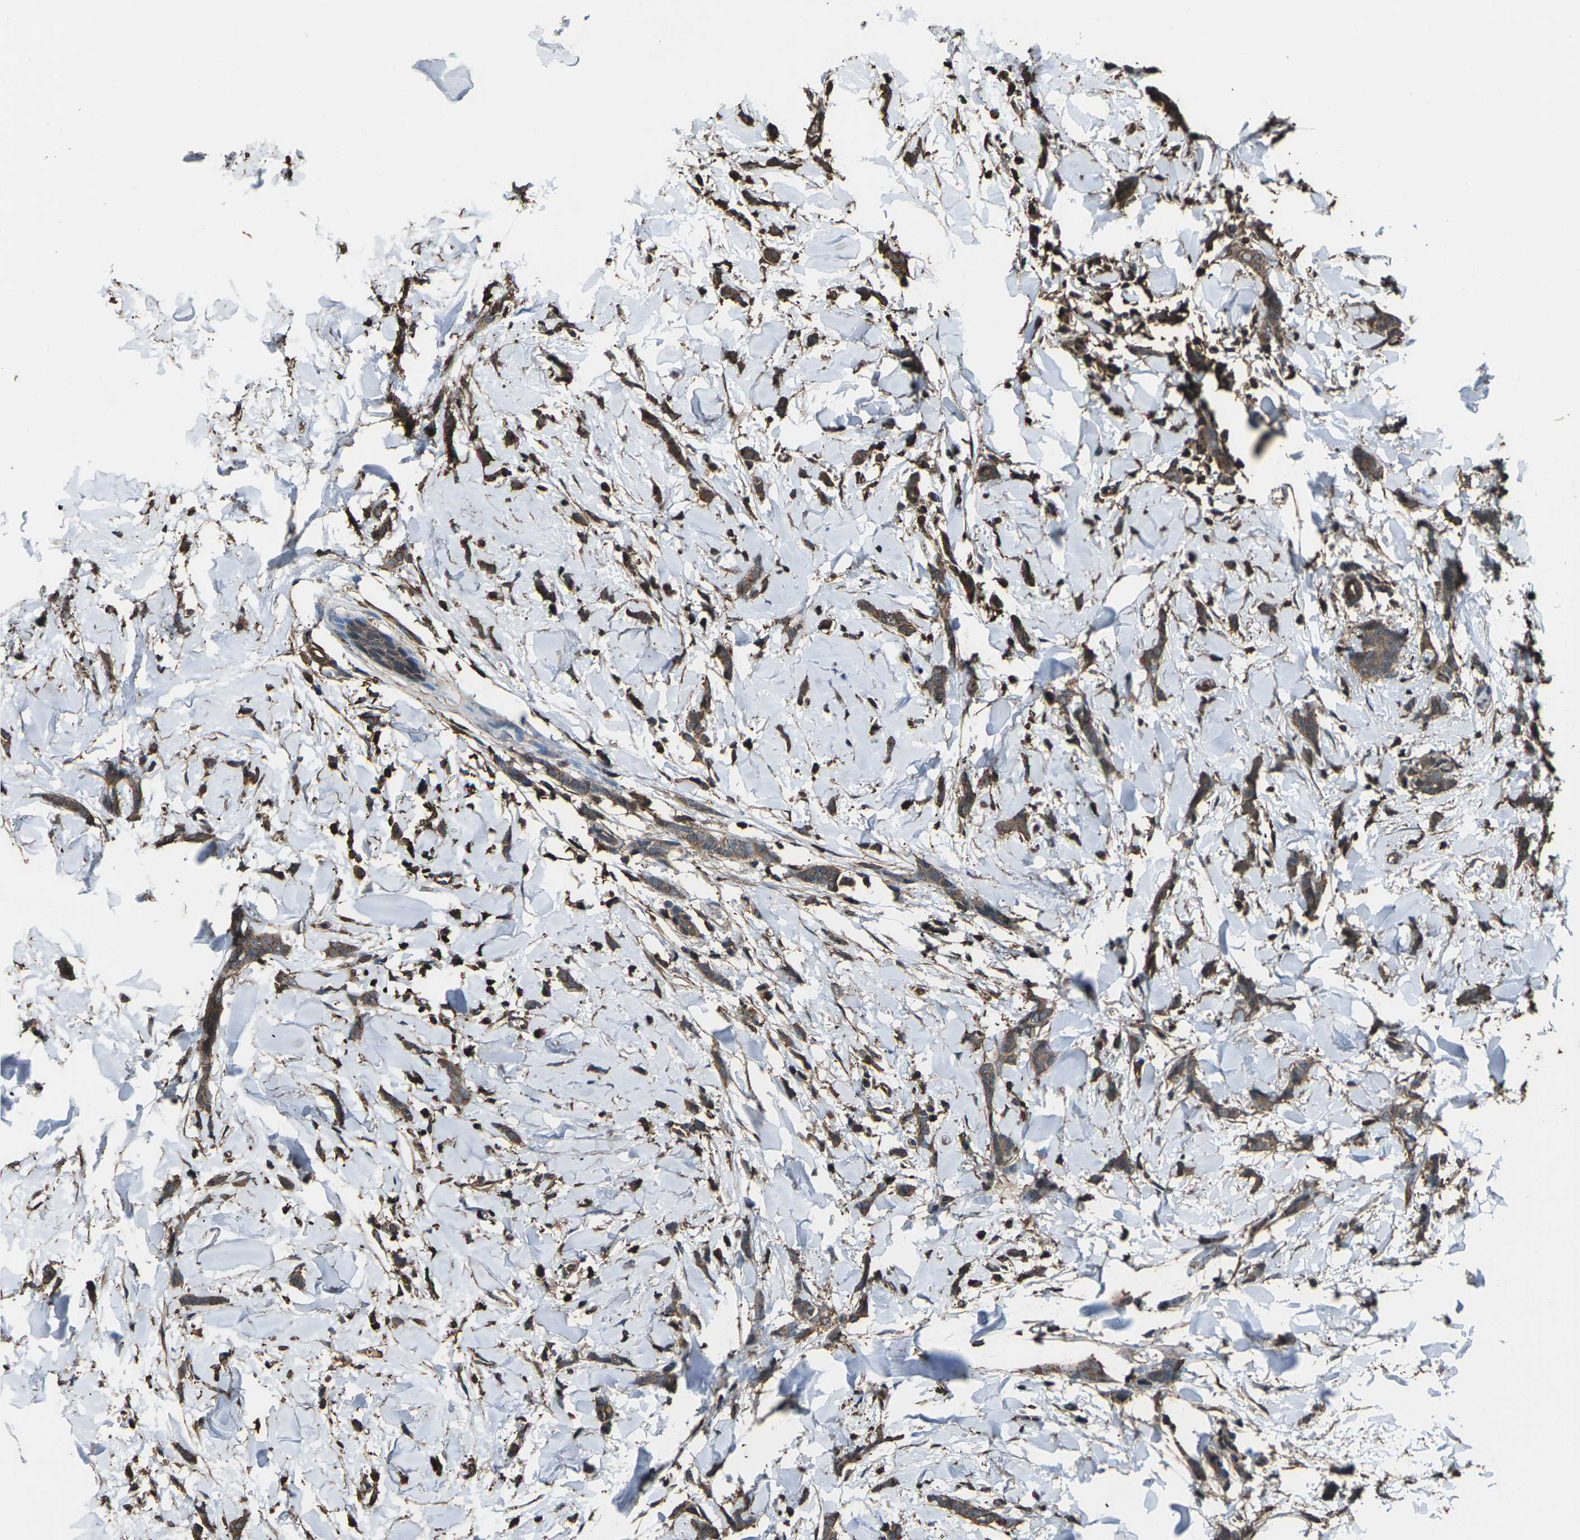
{"staining": {"intensity": "strong", "quantity": ">75%", "location": "cytoplasmic/membranous"}, "tissue": "breast cancer", "cell_type": "Tumor cells", "image_type": "cancer", "snomed": [{"axis": "morphology", "description": "Lobular carcinoma"}, {"axis": "topography", "description": "Skin"}, {"axis": "topography", "description": "Breast"}], "caption": "Breast cancer tissue shows strong cytoplasmic/membranous positivity in about >75% of tumor cells", "gene": "DHPS", "patient": {"sex": "female", "age": 46}}